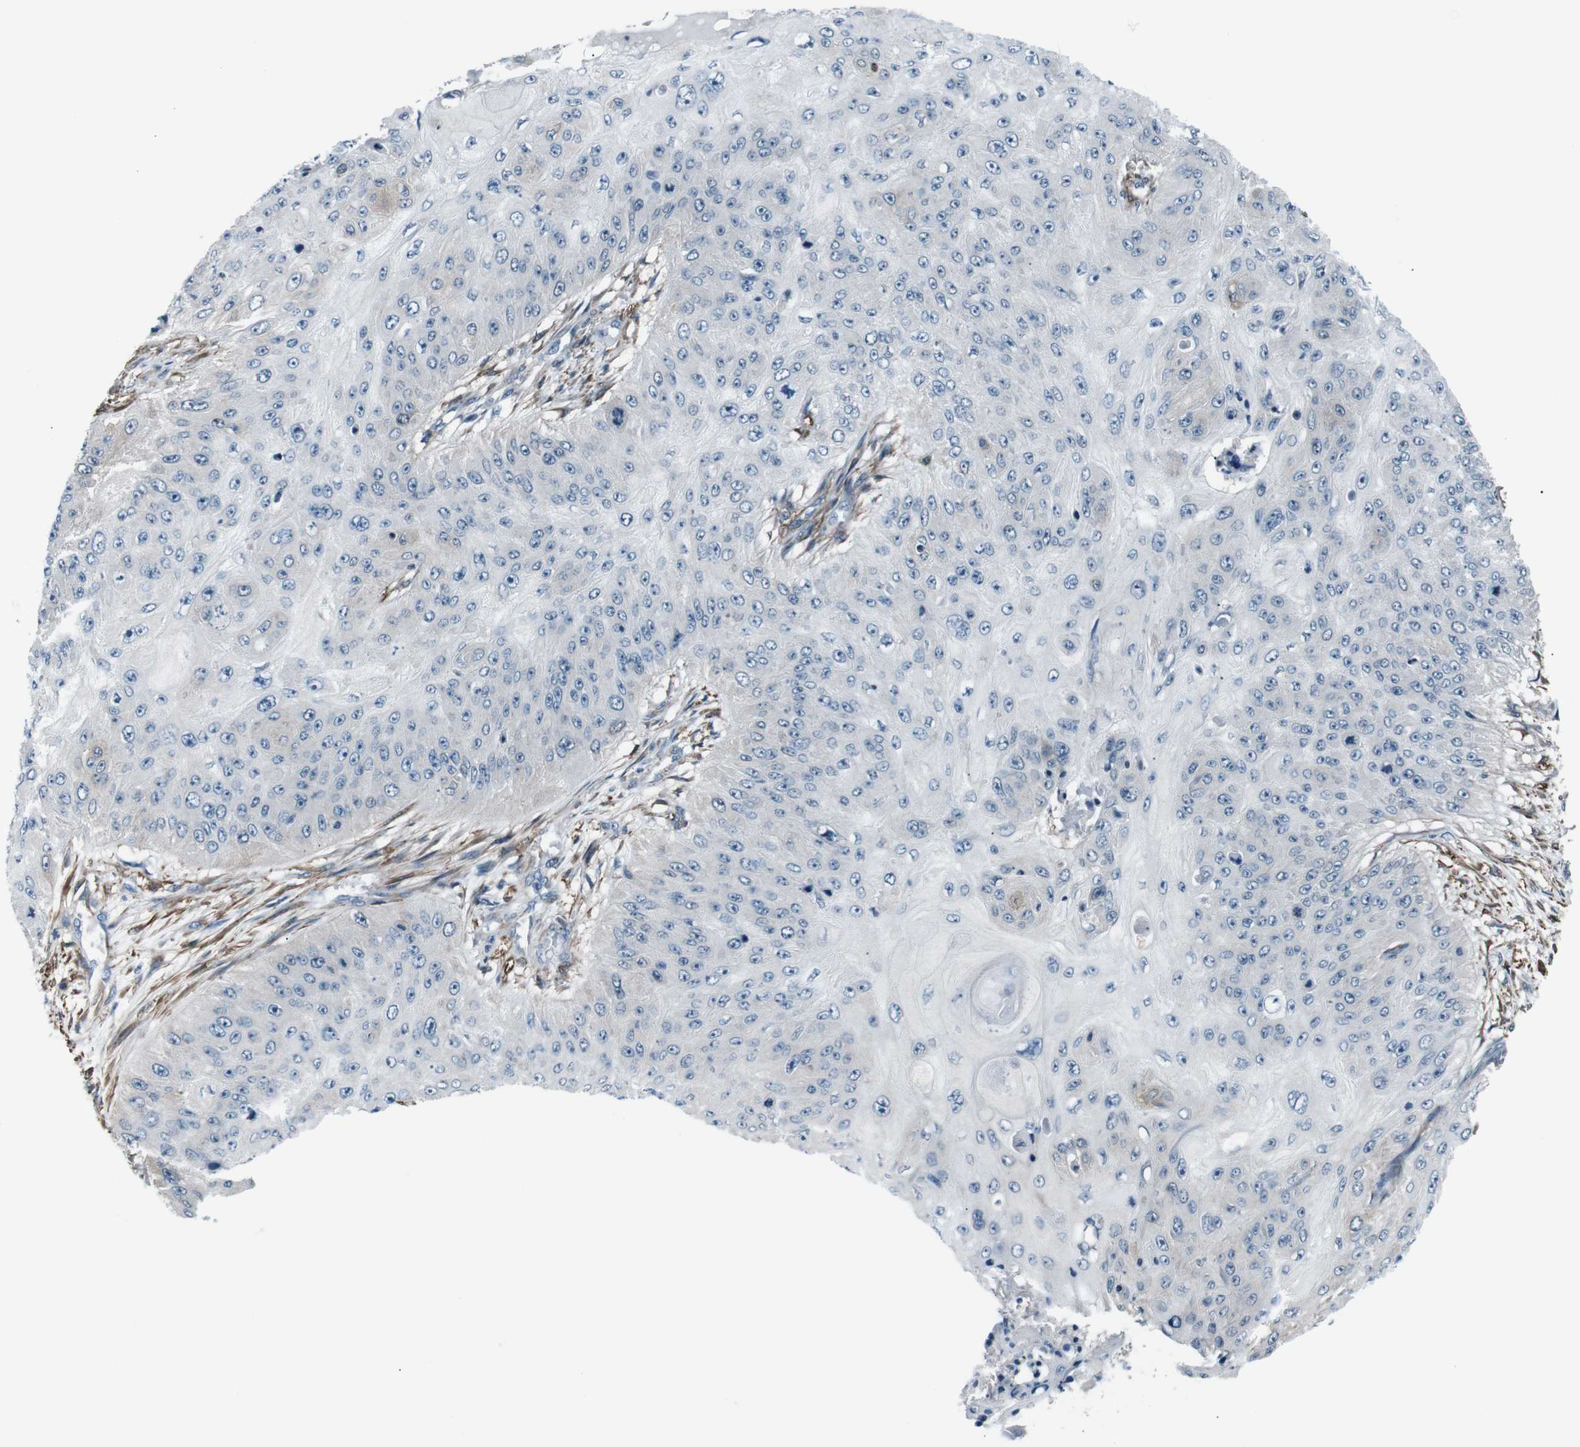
{"staining": {"intensity": "negative", "quantity": "none", "location": "none"}, "tissue": "skin cancer", "cell_type": "Tumor cells", "image_type": "cancer", "snomed": [{"axis": "morphology", "description": "Squamous cell carcinoma, NOS"}, {"axis": "topography", "description": "Skin"}], "caption": "The micrograph exhibits no staining of tumor cells in skin cancer (squamous cell carcinoma).", "gene": "PDLIM5", "patient": {"sex": "female", "age": 80}}